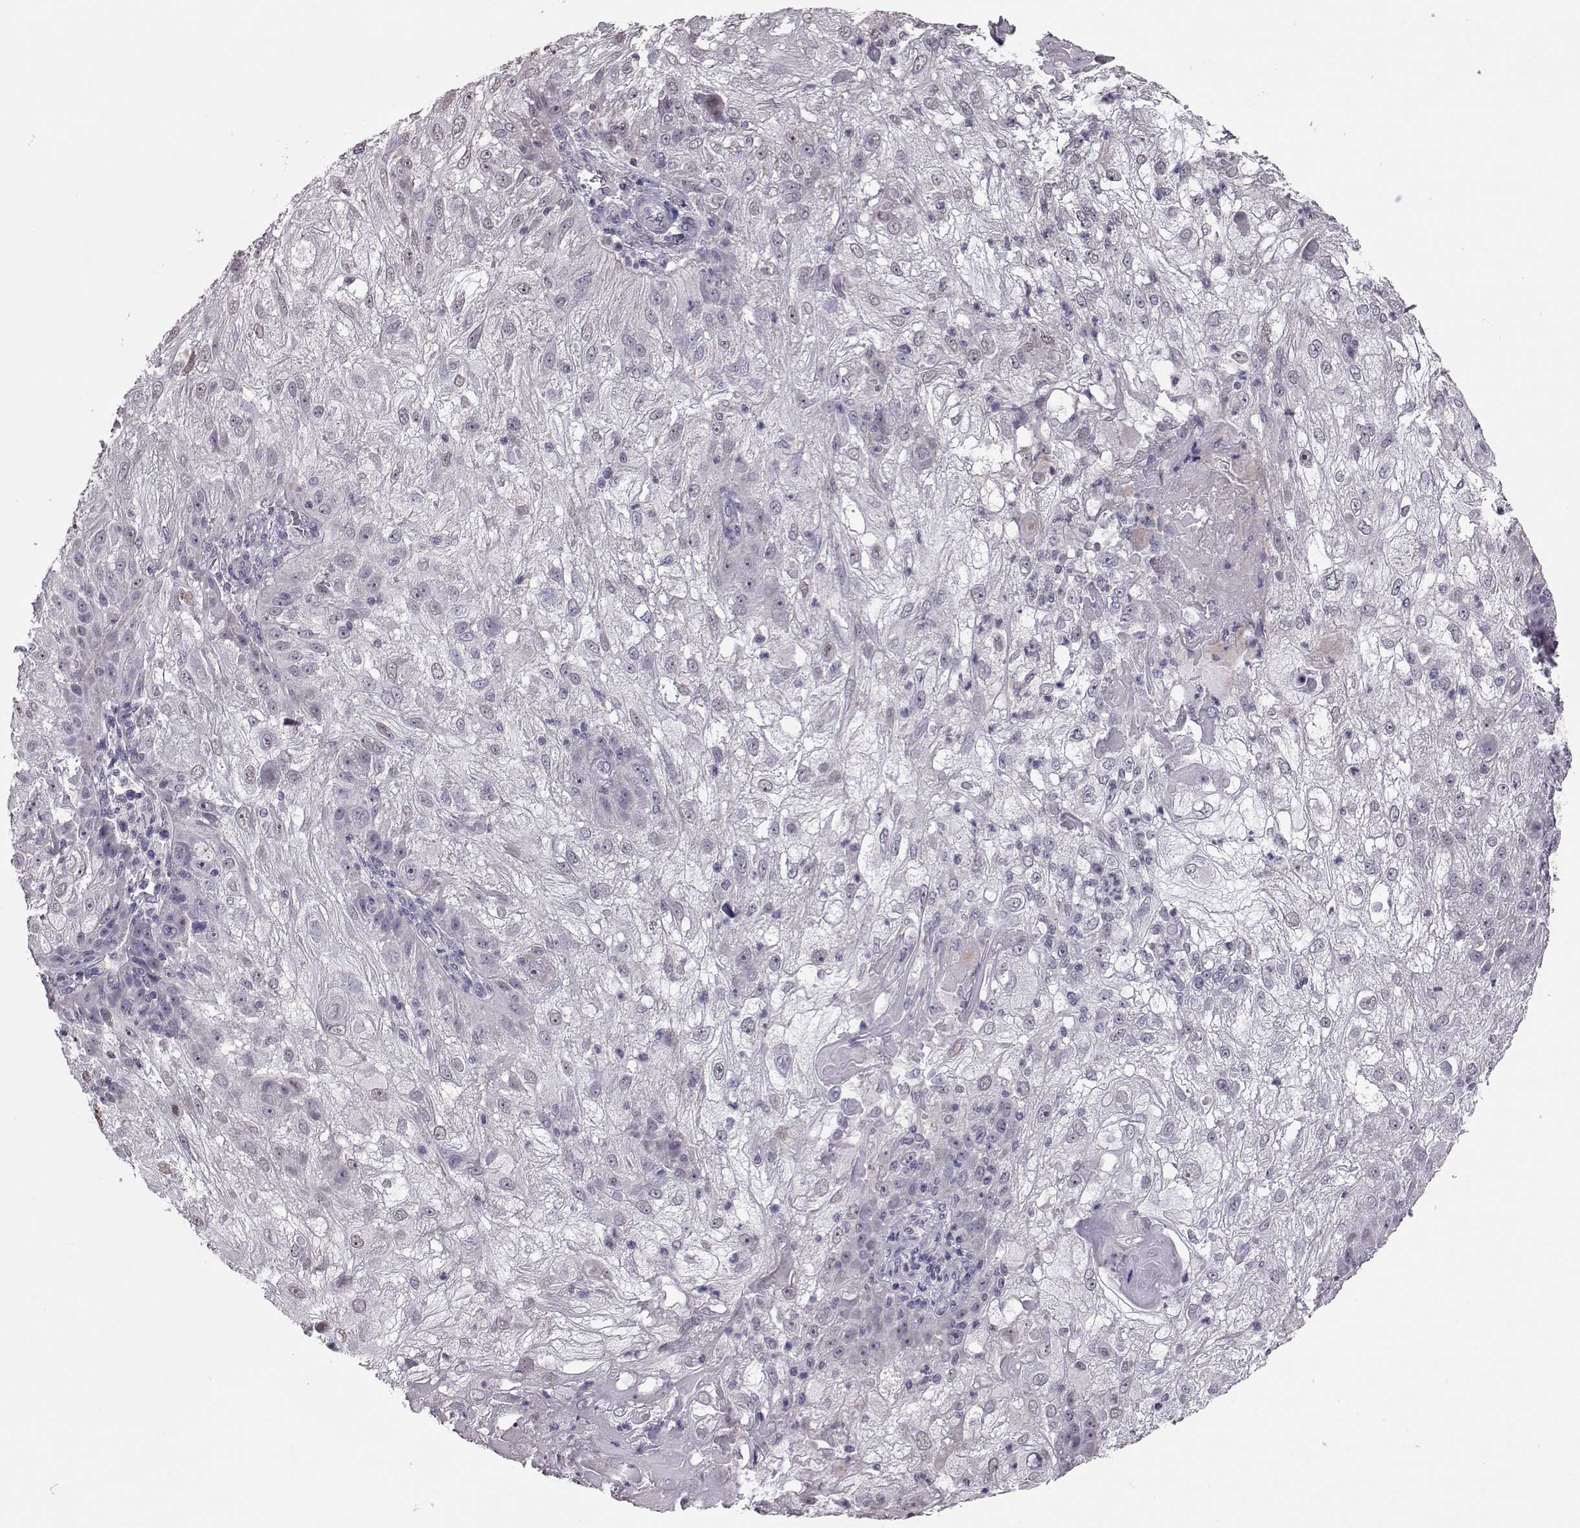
{"staining": {"intensity": "weak", "quantity": "<25%", "location": "nuclear"}, "tissue": "skin cancer", "cell_type": "Tumor cells", "image_type": "cancer", "snomed": [{"axis": "morphology", "description": "Normal tissue, NOS"}, {"axis": "morphology", "description": "Squamous cell carcinoma, NOS"}, {"axis": "topography", "description": "Skin"}], "caption": "Human squamous cell carcinoma (skin) stained for a protein using immunohistochemistry (IHC) displays no staining in tumor cells.", "gene": "ALDH3A1", "patient": {"sex": "female", "age": 83}}